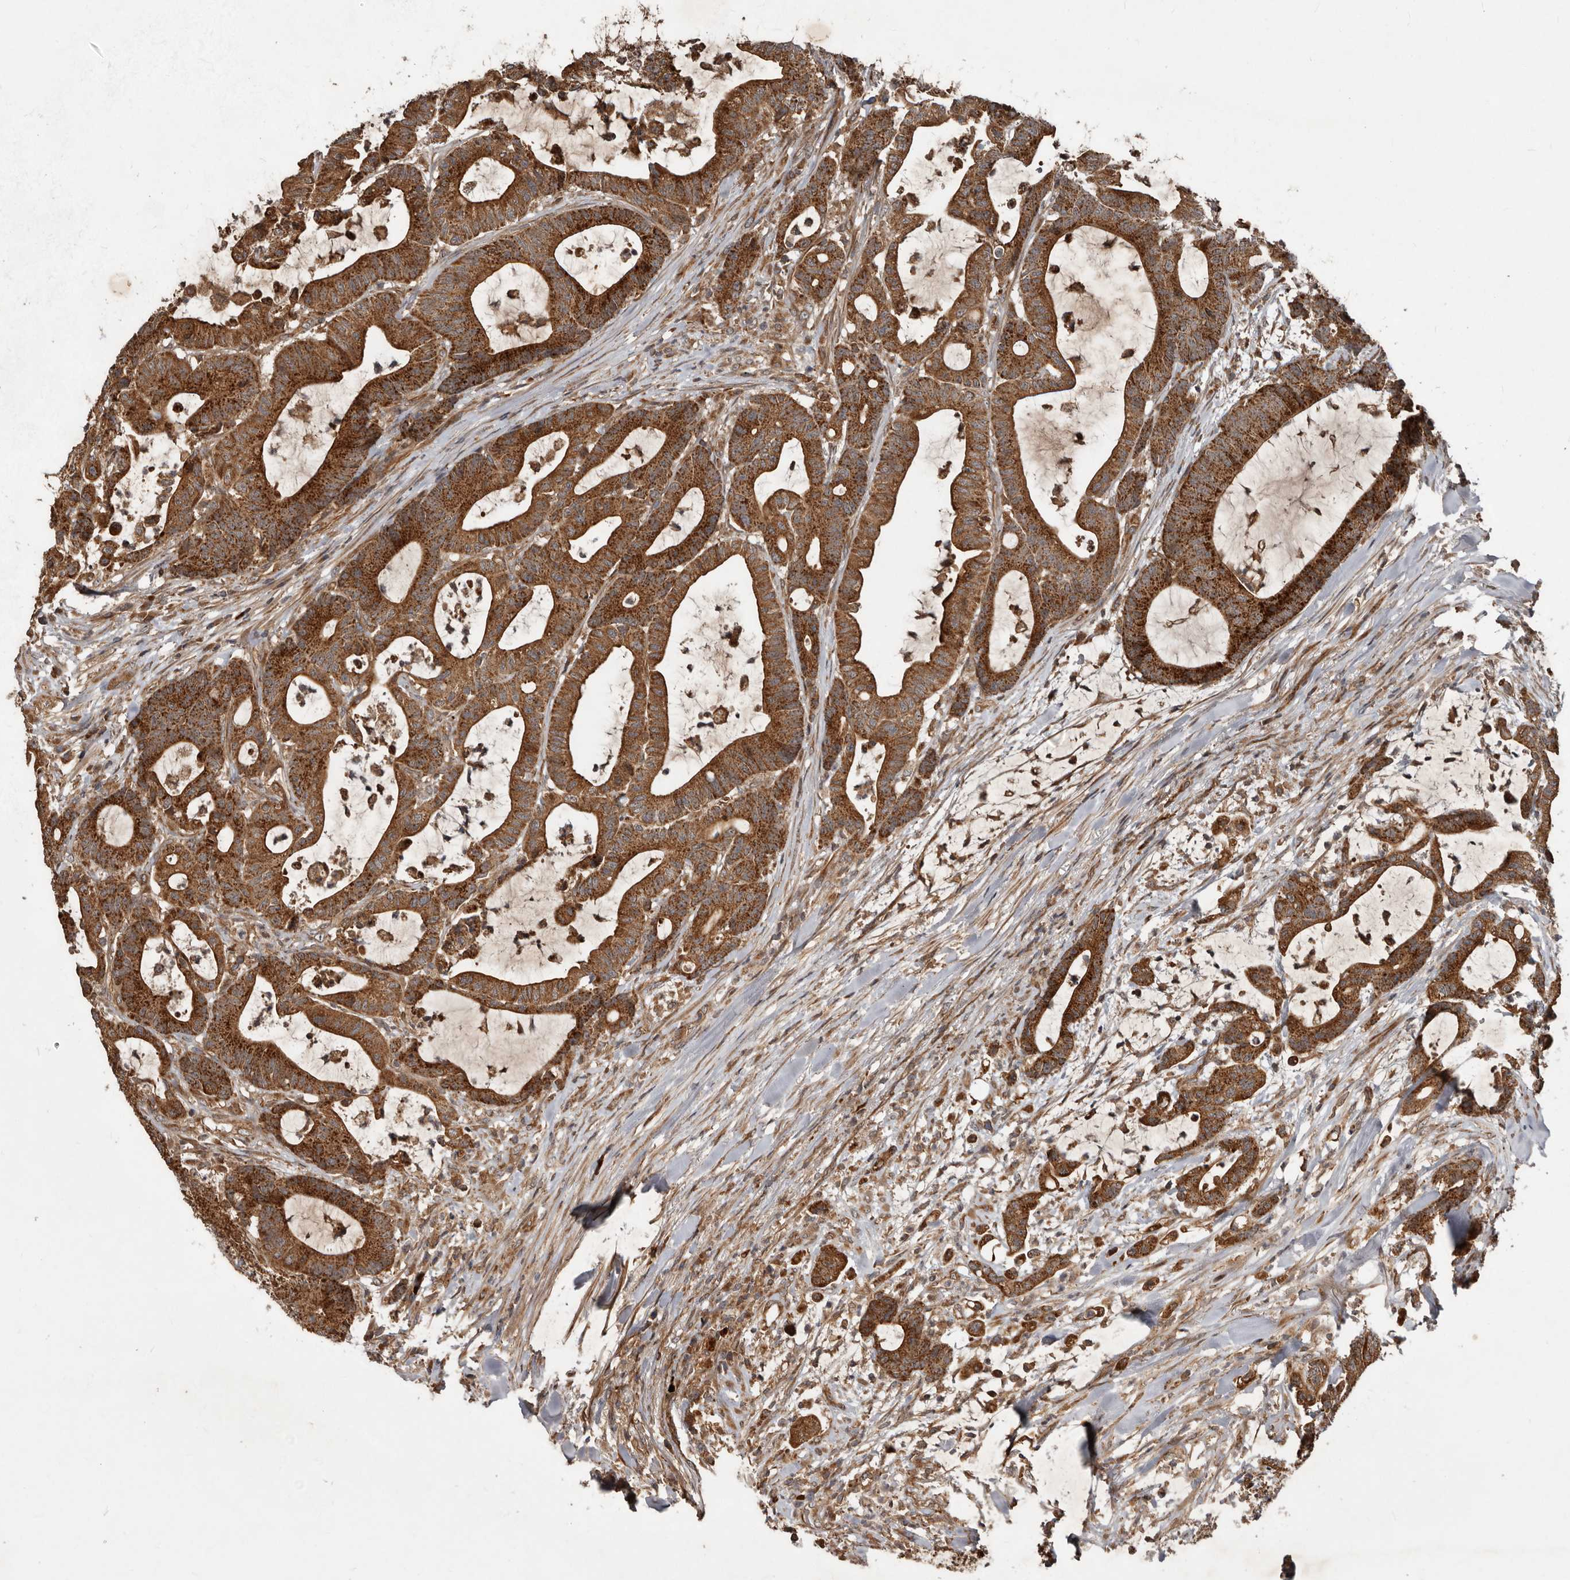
{"staining": {"intensity": "strong", "quantity": ">75%", "location": "cytoplasmic/membranous"}, "tissue": "colorectal cancer", "cell_type": "Tumor cells", "image_type": "cancer", "snomed": [{"axis": "morphology", "description": "Adenocarcinoma, NOS"}, {"axis": "topography", "description": "Colon"}], "caption": "Colorectal cancer stained with DAB (3,3'-diaminobenzidine) immunohistochemistry shows high levels of strong cytoplasmic/membranous positivity in about >75% of tumor cells. (brown staining indicates protein expression, while blue staining denotes nuclei).", "gene": "STK36", "patient": {"sex": "female", "age": 84}}